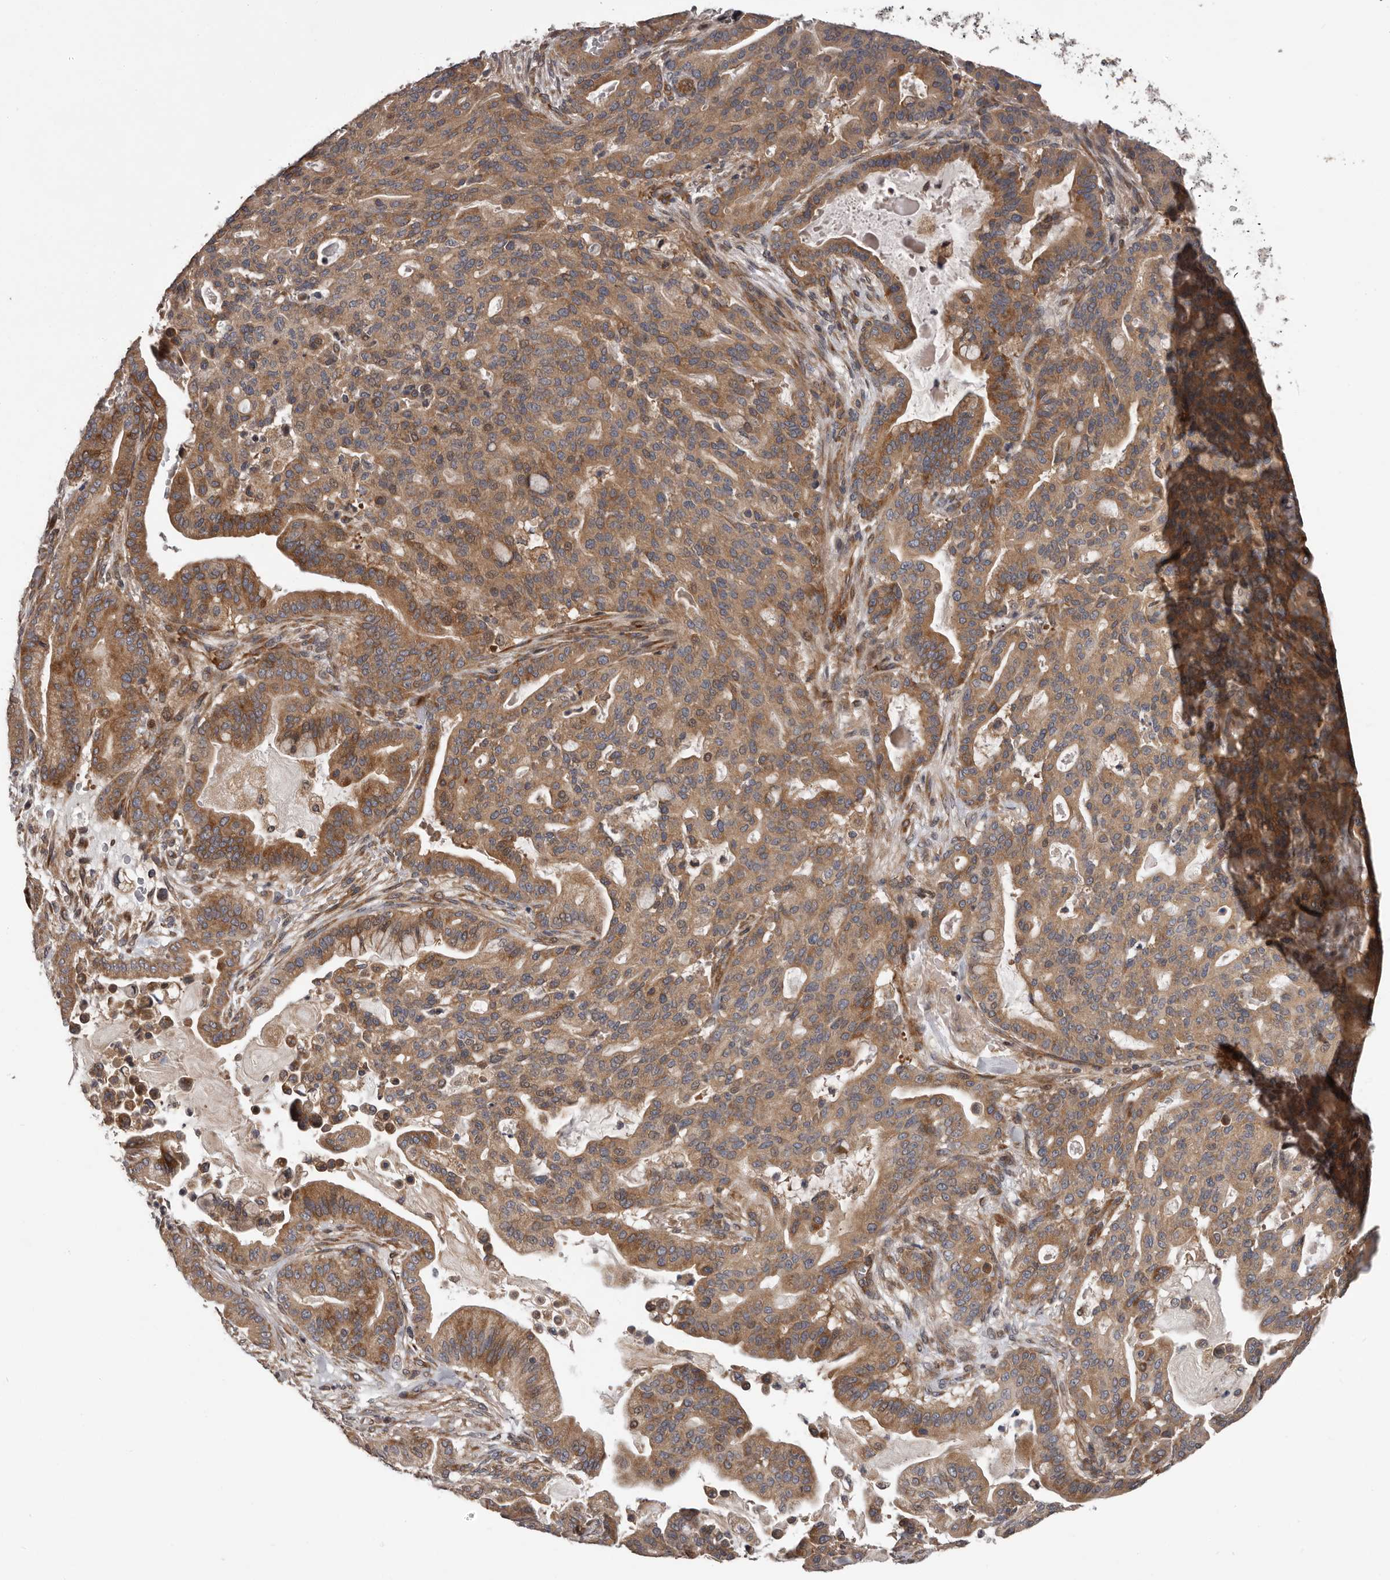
{"staining": {"intensity": "moderate", "quantity": ">75%", "location": "cytoplasmic/membranous"}, "tissue": "pancreatic cancer", "cell_type": "Tumor cells", "image_type": "cancer", "snomed": [{"axis": "morphology", "description": "Adenocarcinoma, NOS"}, {"axis": "topography", "description": "Pancreas"}], "caption": "Immunohistochemical staining of human pancreatic cancer exhibits moderate cytoplasmic/membranous protein staining in approximately >75% of tumor cells. The protein is shown in brown color, while the nuclei are stained blue.", "gene": "VPS37A", "patient": {"sex": "male", "age": 63}}